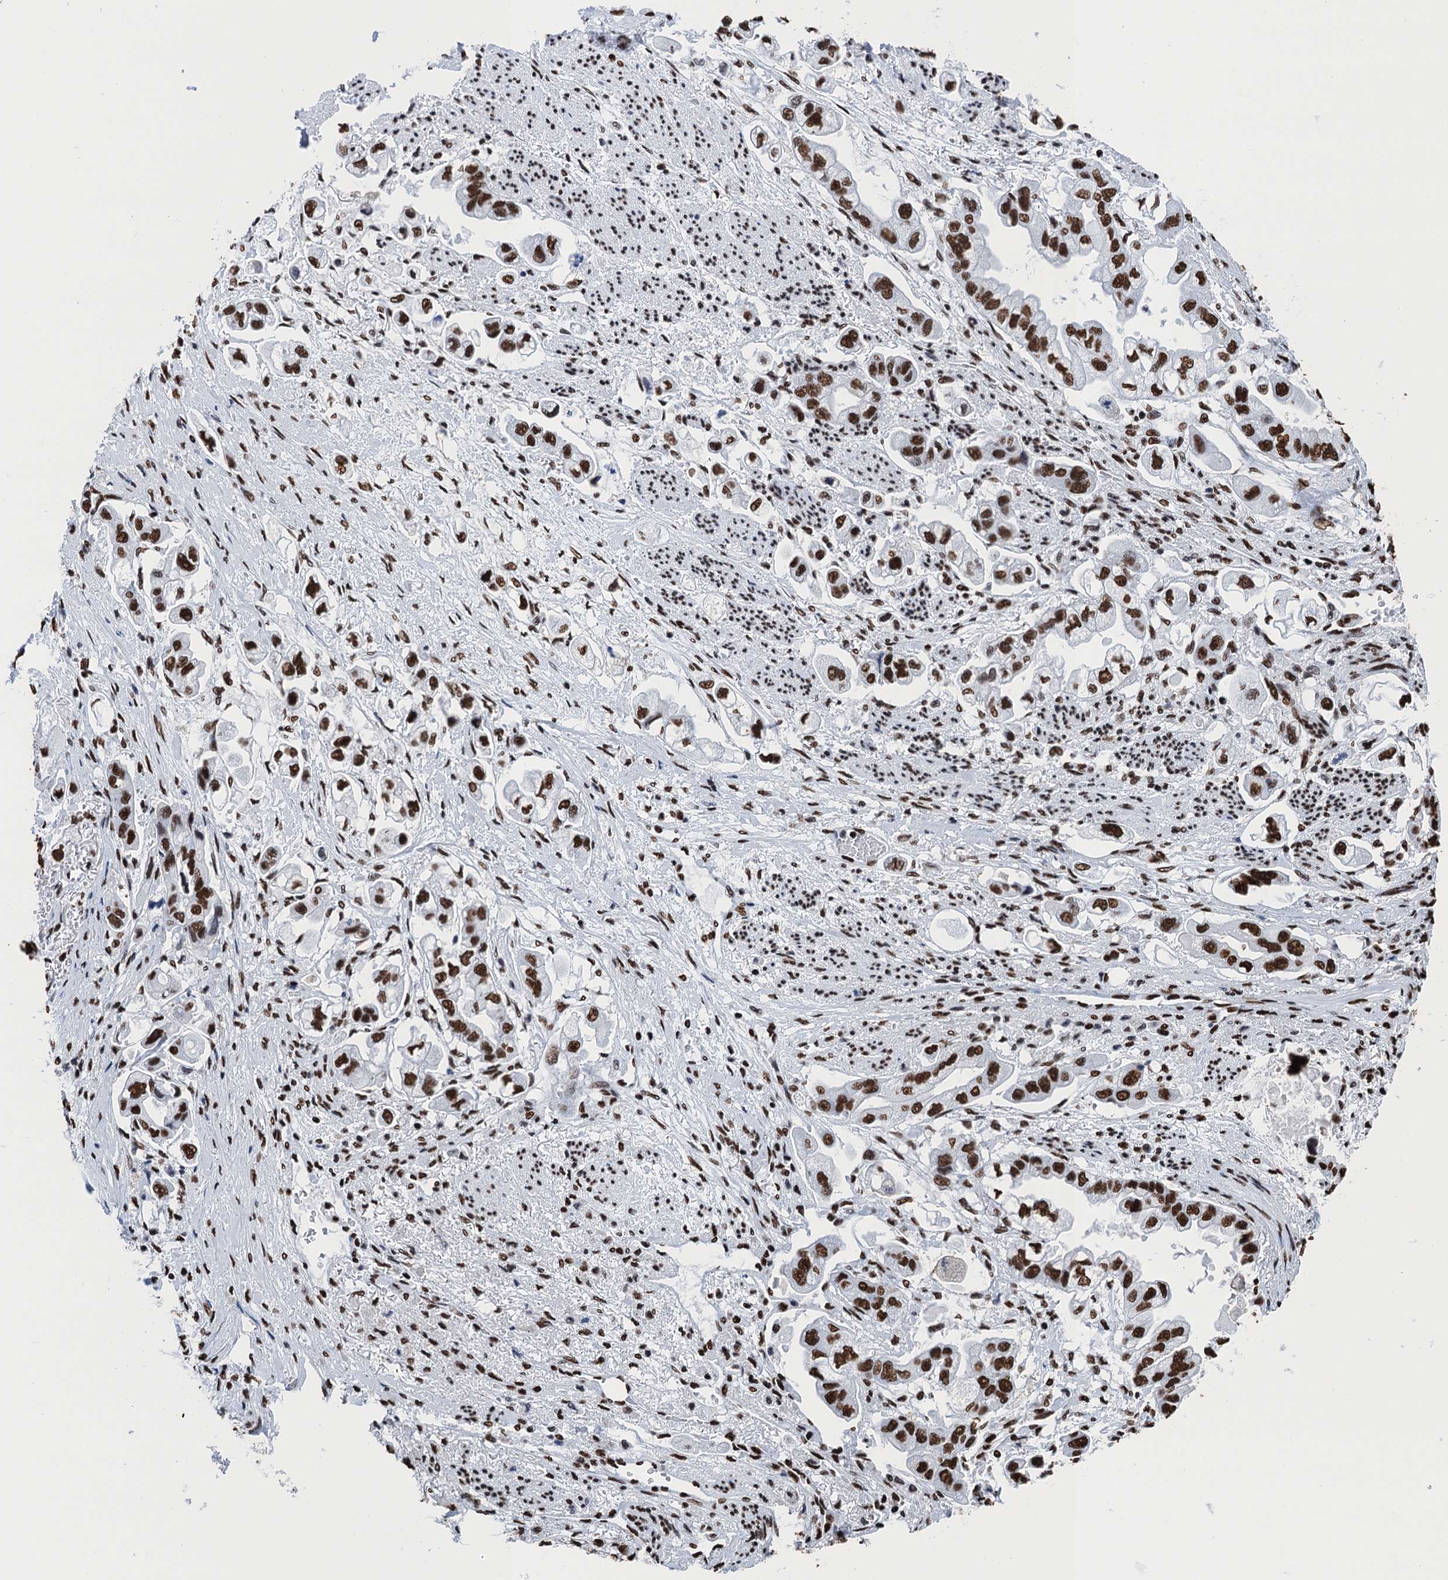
{"staining": {"intensity": "strong", "quantity": ">75%", "location": "nuclear"}, "tissue": "stomach cancer", "cell_type": "Tumor cells", "image_type": "cancer", "snomed": [{"axis": "morphology", "description": "Adenocarcinoma, NOS"}, {"axis": "topography", "description": "Stomach"}], "caption": "IHC of adenocarcinoma (stomach) demonstrates high levels of strong nuclear staining in about >75% of tumor cells.", "gene": "UBA2", "patient": {"sex": "male", "age": 62}}